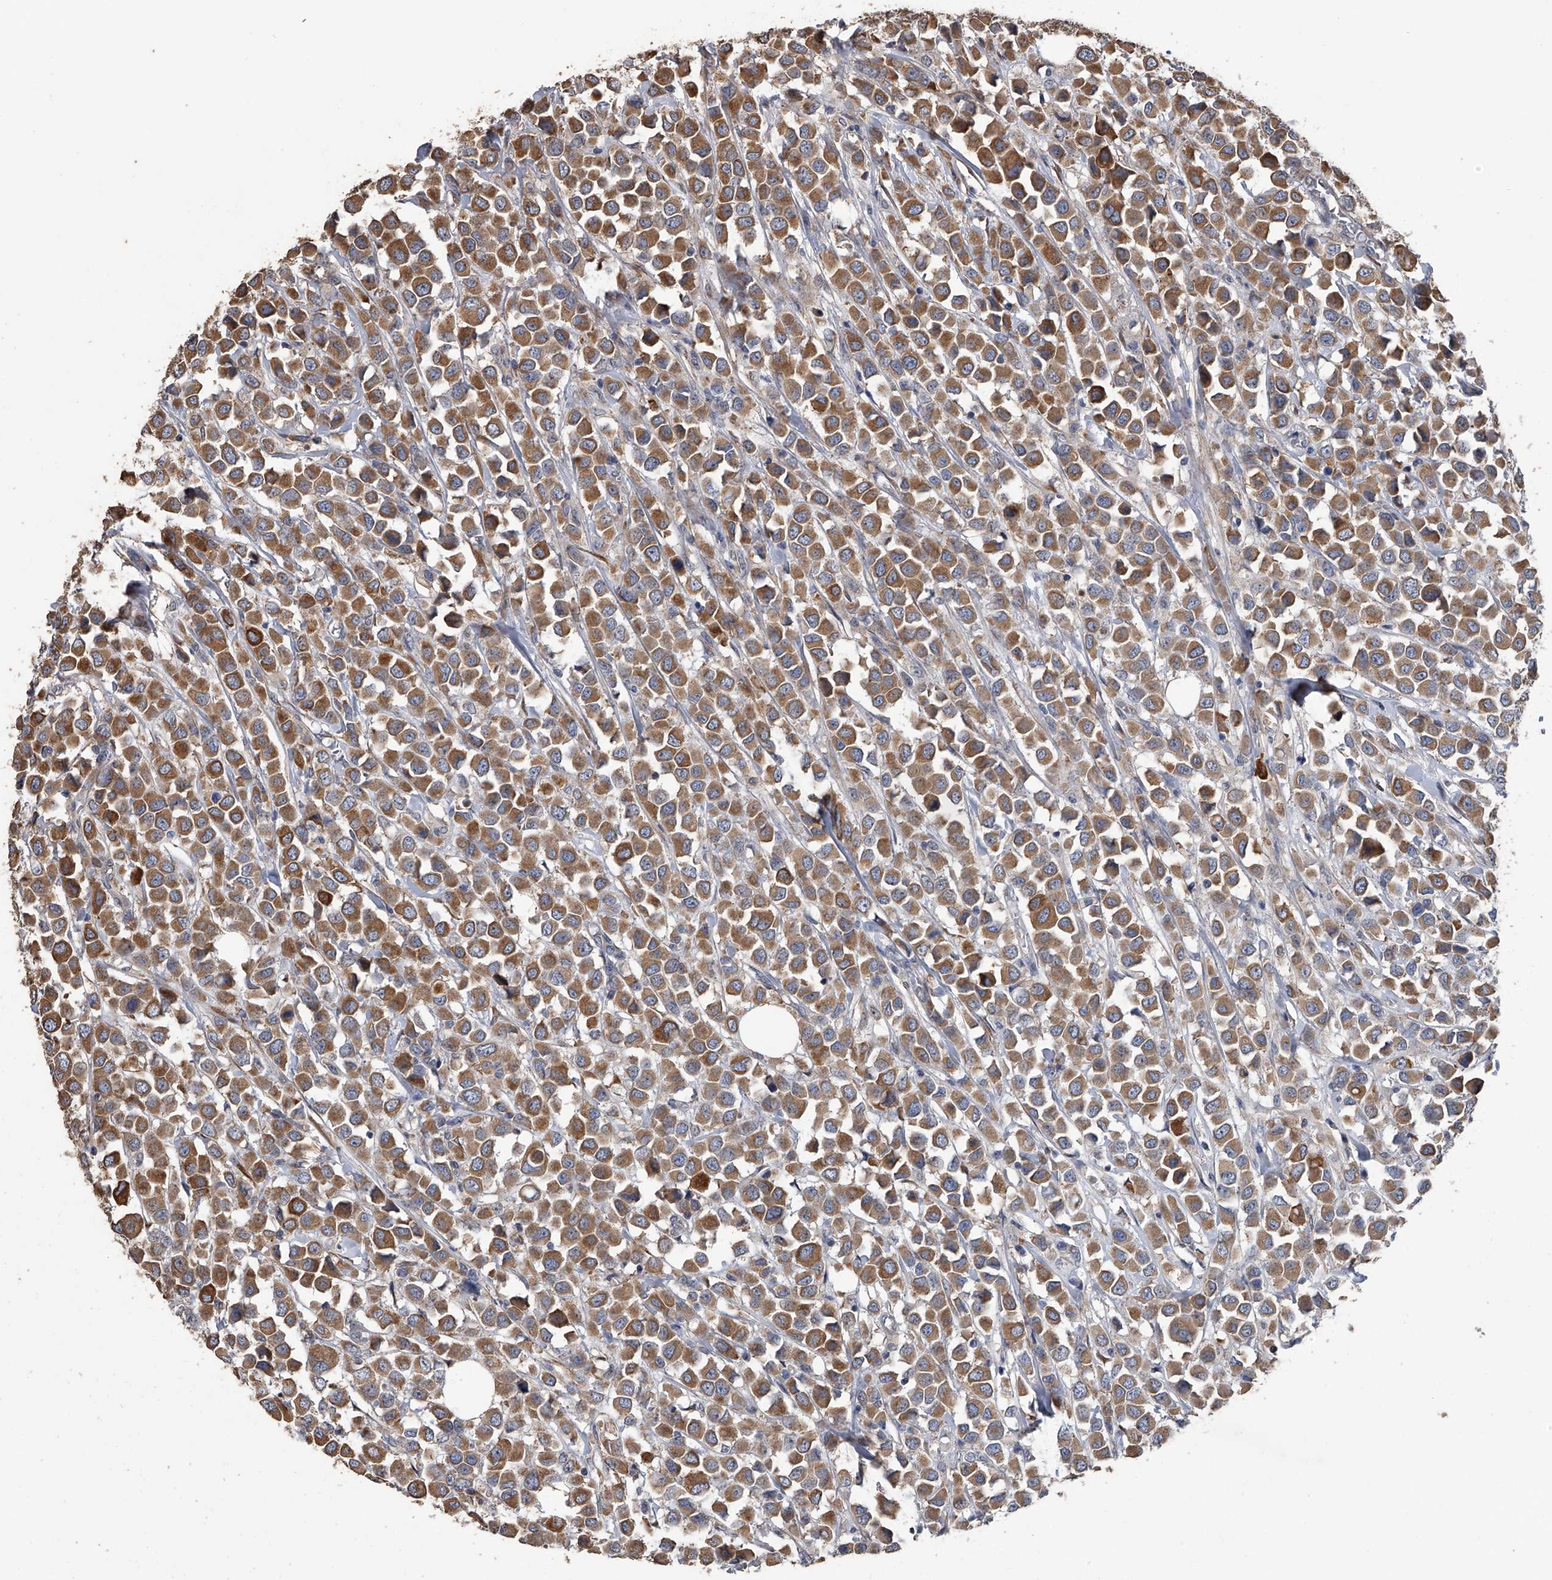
{"staining": {"intensity": "moderate", "quantity": ">75%", "location": "cytoplasmic/membranous"}, "tissue": "breast cancer", "cell_type": "Tumor cells", "image_type": "cancer", "snomed": [{"axis": "morphology", "description": "Duct carcinoma"}, {"axis": "topography", "description": "Breast"}], "caption": "Immunohistochemistry (DAB (3,3'-diaminobenzidine)) staining of human breast cancer (intraductal carcinoma) displays moderate cytoplasmic/membranous protein positivity in about >75% of tumor cells.", "gene": "PCLO", "patient": {"sex": "female", "age": 61}}